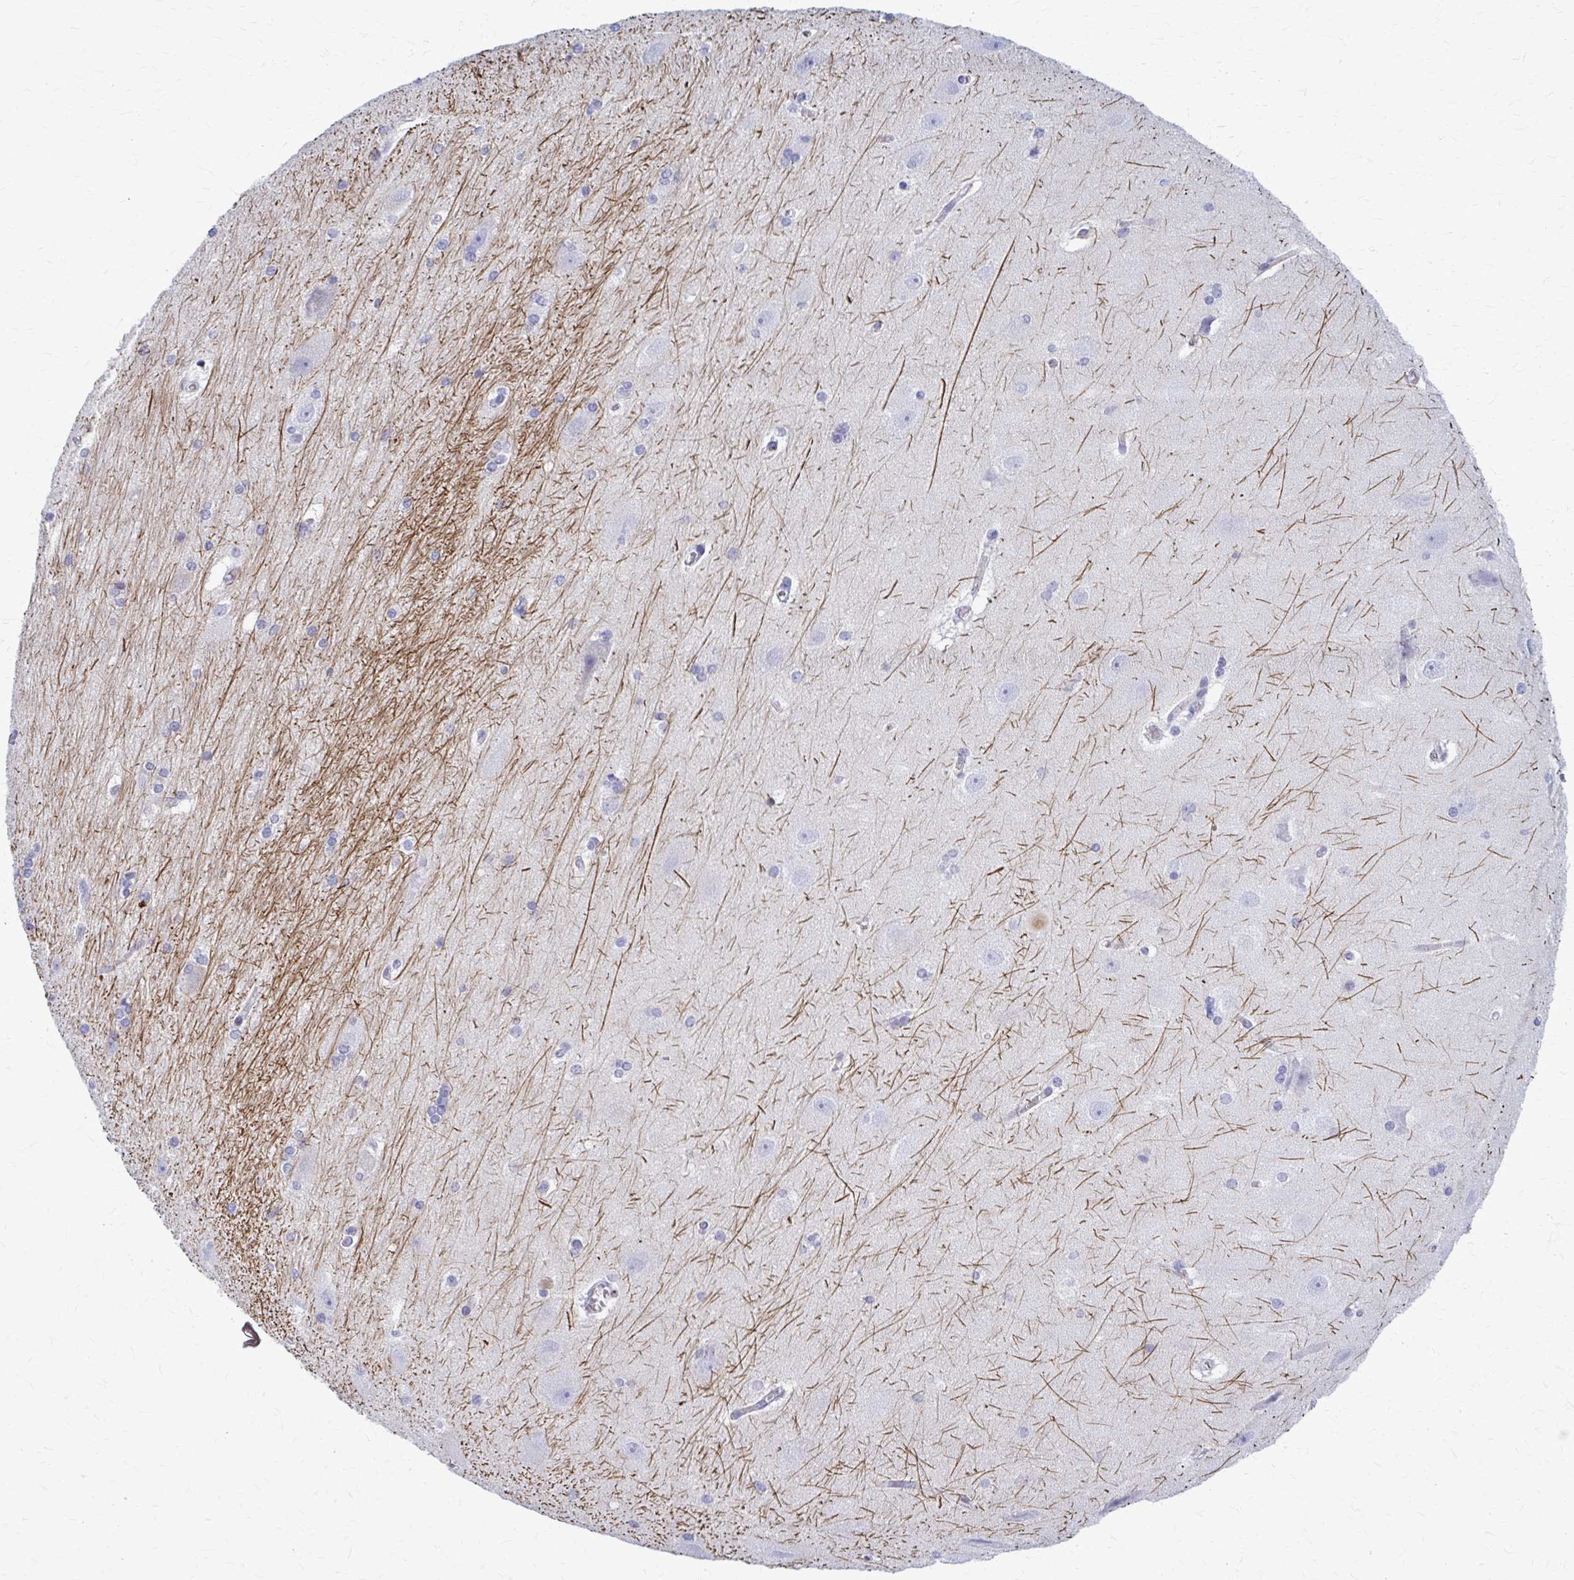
{"staining": {"intensity": "negative", "quantity": "none", "location": "none"}, "tissue": "hippocampus", "cell_type": "Glial cells", "image_type": "normal", "snomed": [{"axis": "morphology", "description": "Normal tissue, NOS"}, {"axis": "topography", "description": "Cerebral cortex"}, {"axis": "topography", "description": "Hippocampus"}], "caption": "Glial cells are negative for brown protein staining in unremarkable hippocampus. Brightfield microscopy of immunohistochemistry (IHC) stained with DAB (brown) and hematoxylin (blue), captured at high magnification.", "gene": "PEDS1", "patient": {"sex": "female", "age": 19}}